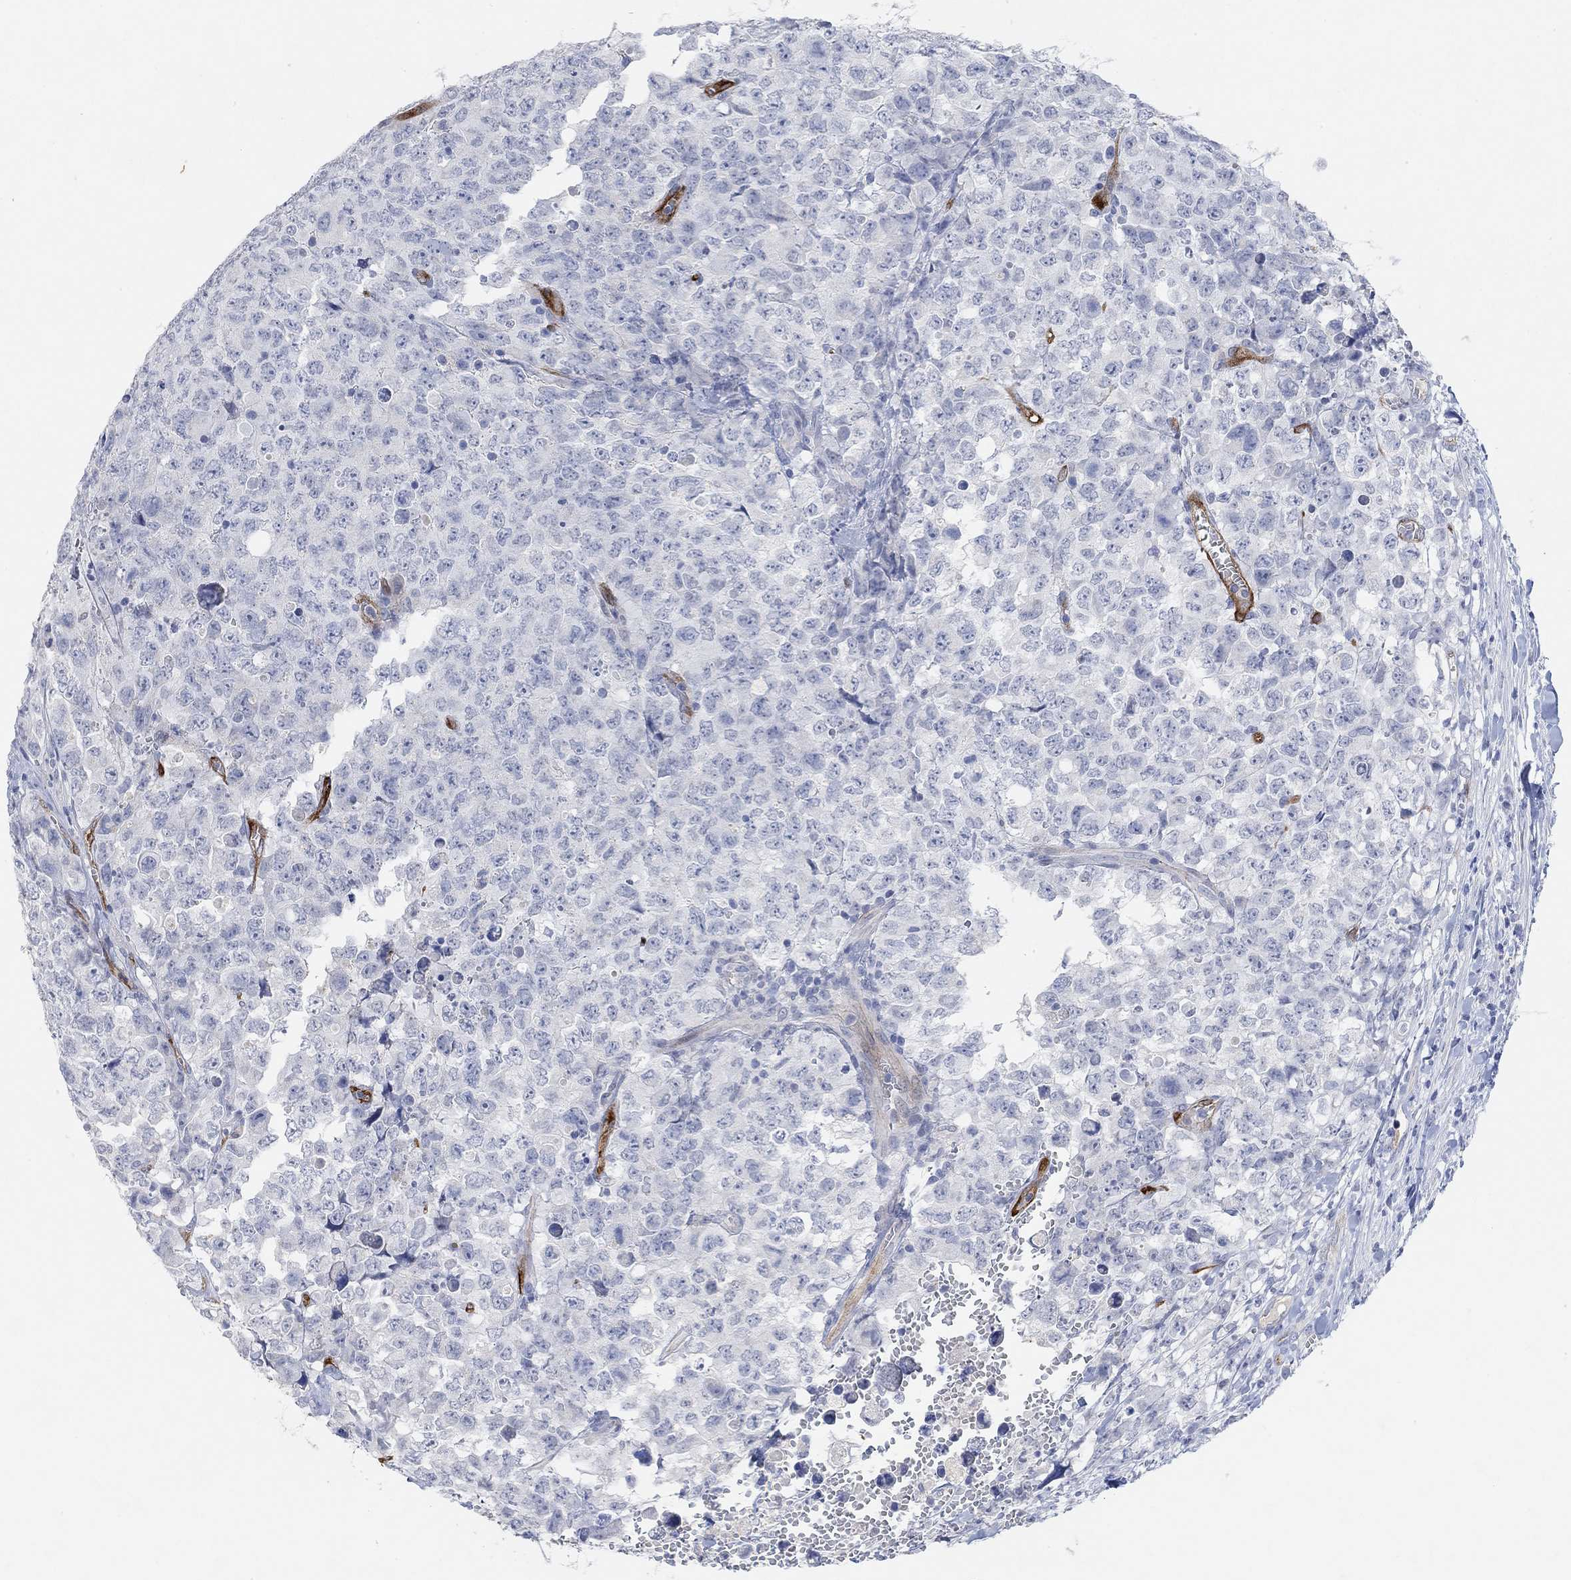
{"staining": {"intensity": "negative", "quantity": "none", "location": "none"}, "tissue": "testis cancer", "cell_type": "Tumor cells", "image_type": "cancer", "snomed": [{"axis": "morphology", "description": "Carcinoma, Embryonal, NOS"}, {"axis": "topography", "description": "Testis"}], "caption": "Immunohistochemical staining of human testis embryonal carcinoma reveals no significant positivity in tumor cells. (Immunohistochemistry (ihc), brightfield microscopy, high magnification).", "gene": "VAT1L", "patient": {"sex": "male", "age": 23}}